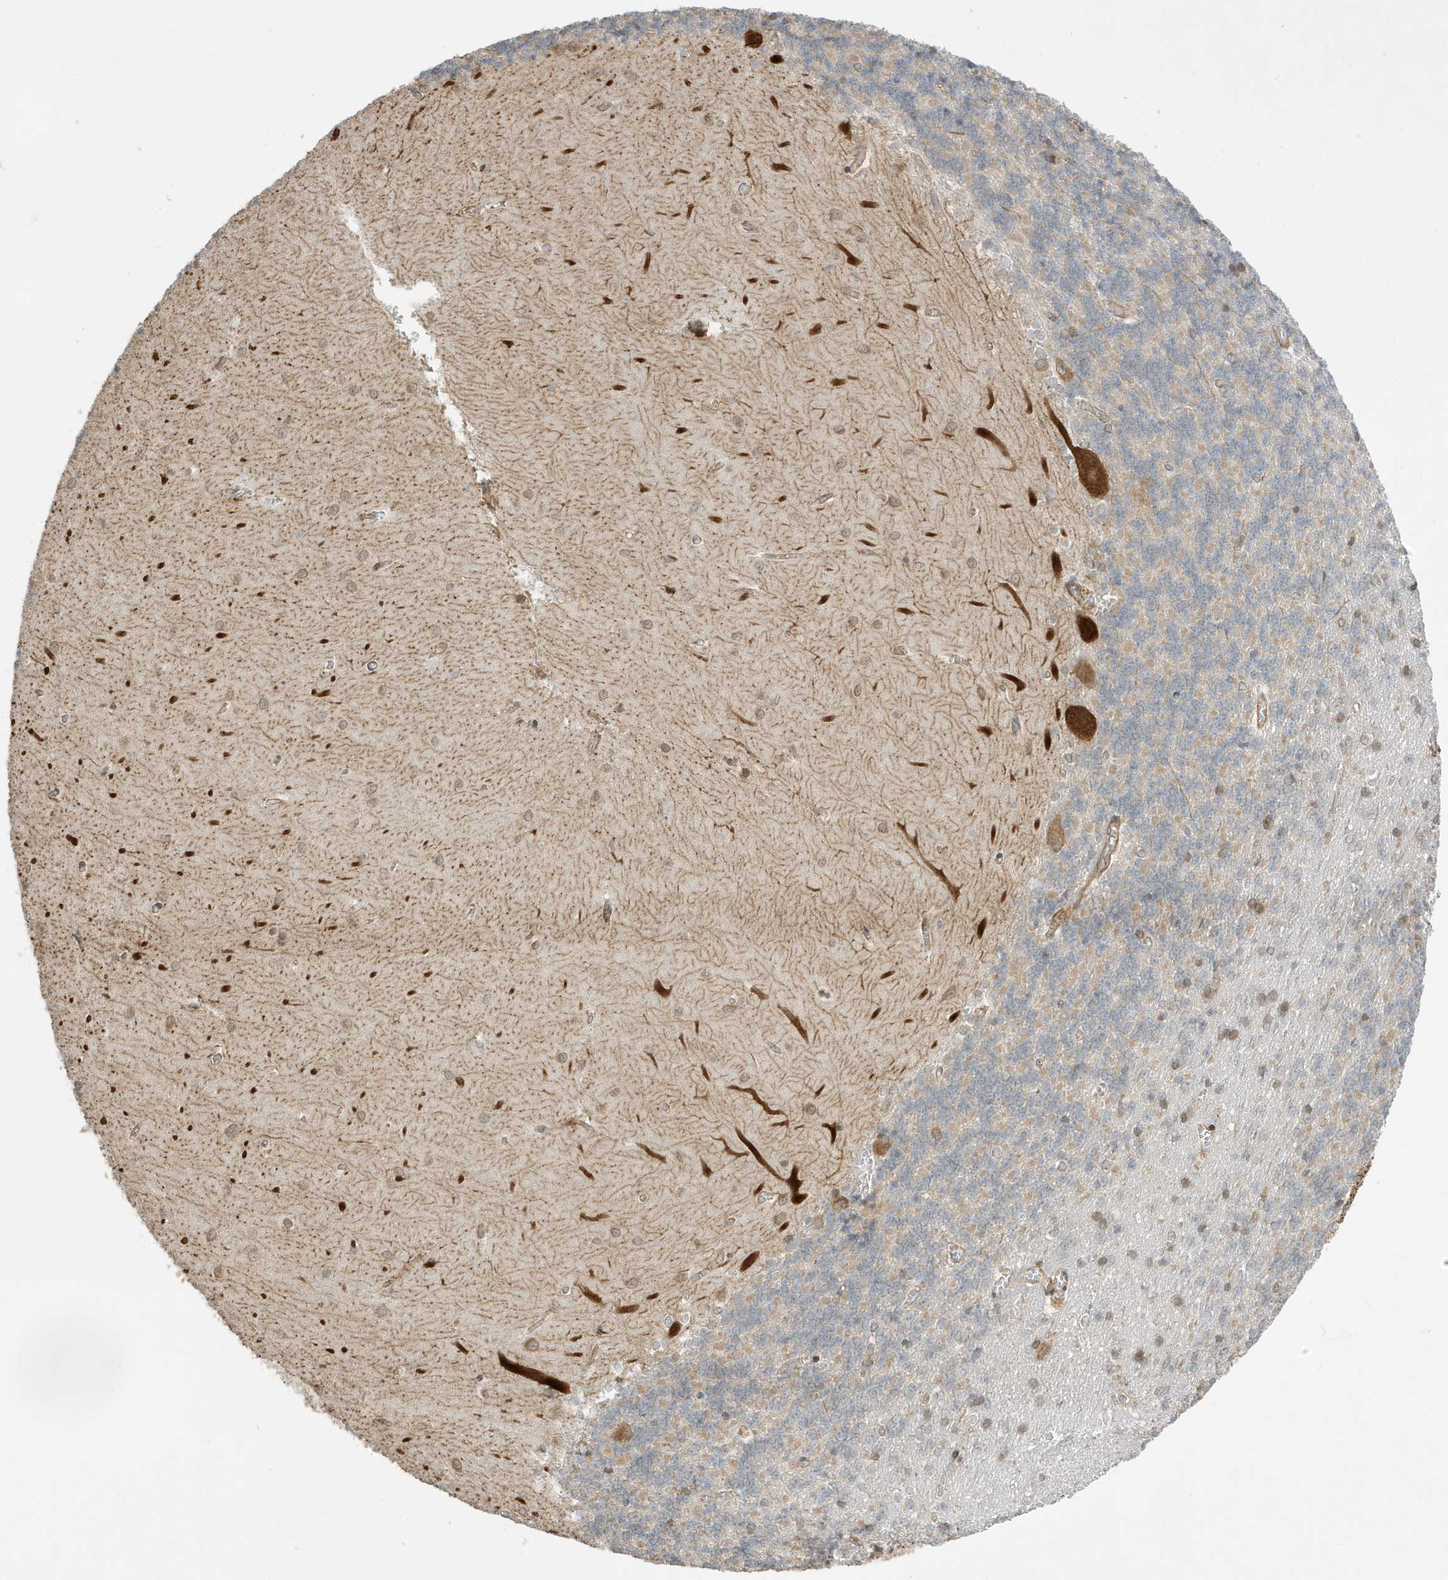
{"staining": {"intensity": "moderate", "quantity": "<25%", "location": "cytoplasmic/membranous"}, "tissue": "cerebellum", "cell_type": "Cells in granular layer", "image_type": "normal", "snomed": [{"axis": "morphology", "description": "Normal tissue, NOS"}, {"axis": "topography", "description": "Cerebellum"}], "caption": "Protein staining shows moderate cytoplasmic/membranous positivity in approximately <25% of cells in granular layer in benign cerebellum.", "gene": "SCARF2", "patient": {"sex": "male", "age": 37}}